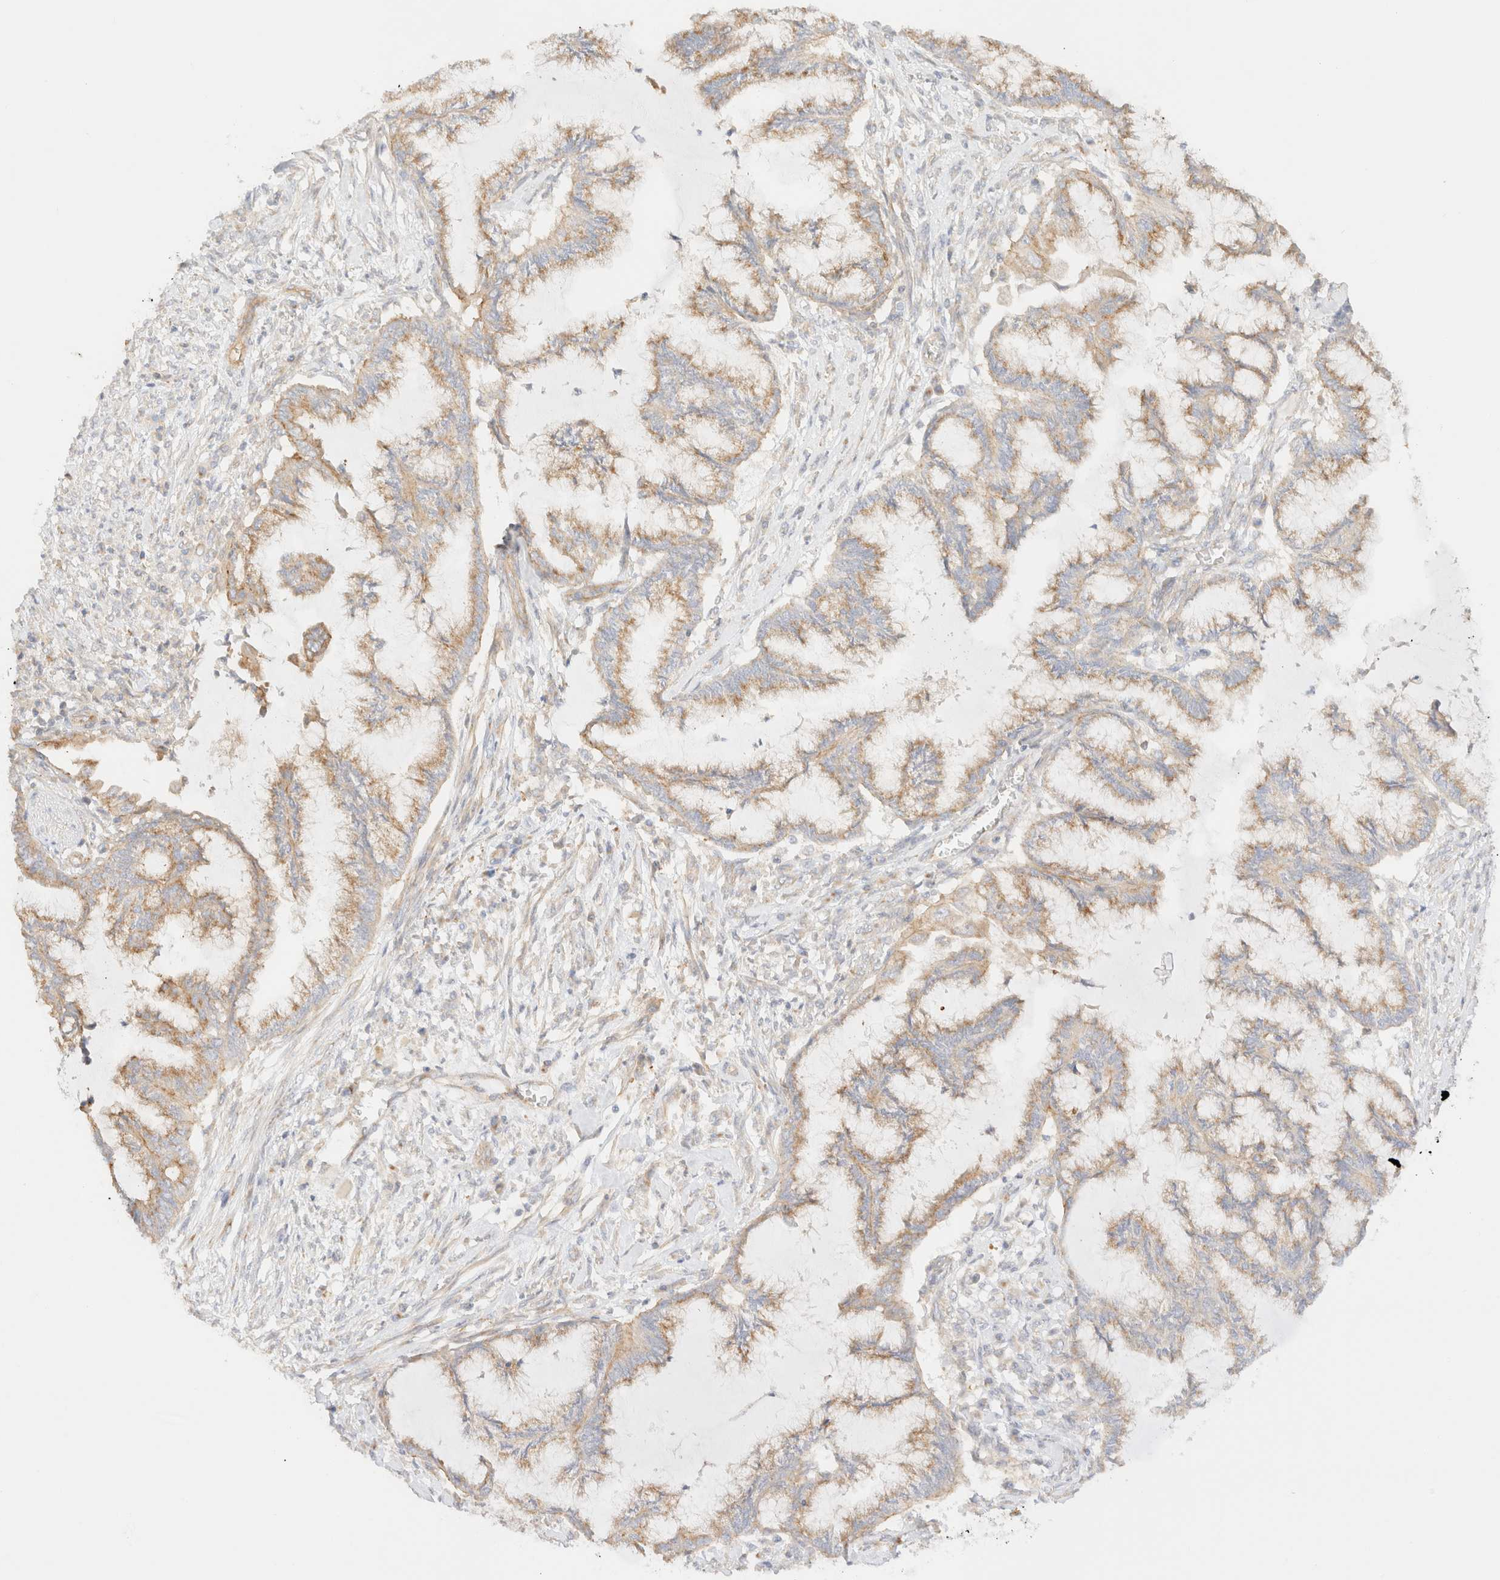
{"staining": {"intensity": "moderate", "quantity": ">75%", "location": "cytoplasmic/membranous"}, "tissue": "endometrial cancer", "cell_type": "Tumor cells", "image_type": "cancer", "snomed": [{"axis": "morphology", "description": "Adenocarcinoma, NOS"}, {"axis": "topography", "description": "Endometrium"}], "caption": "Endometrial cancer (adenocarcinoma) stained with DAB (3,3'-diaminobenzidine) immunohistochemistry exhibits medium levels of moderate cytoplasmic/membranous staining in approximately >75% of tumor cells.", "gene": "MYO10", "patient": {"sex": "female", "age": 86}}